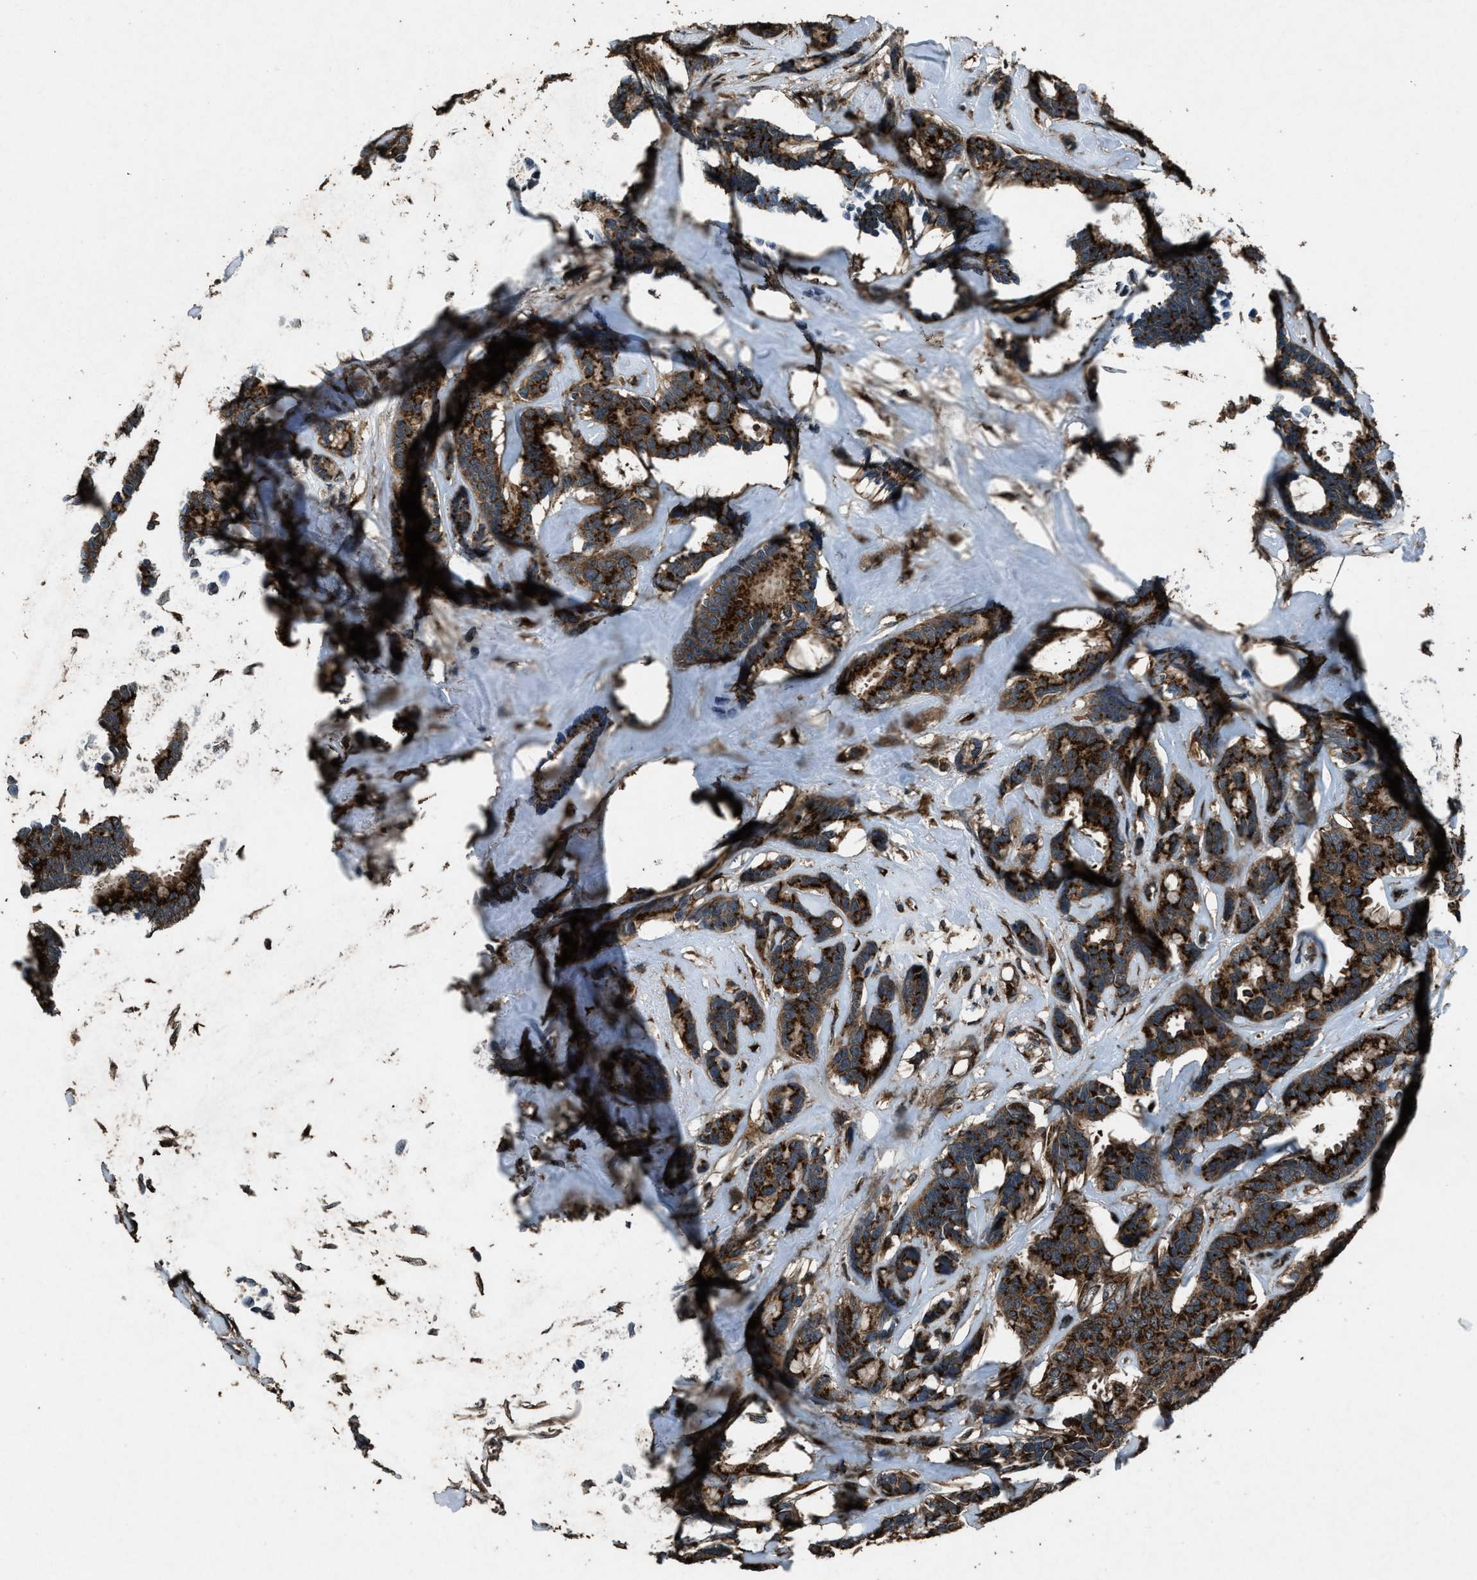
{"staining": {"intensity": "strong", "quantity": ">75%", "location": "cytoplasmic/membranous"}, "tissue": "breast cancer", "cell_type": "Tumor cells", "image_type": "cancer", "snomed": [{"axis": "morphology", "description": "Duct carcinoma"}, {"axis": "topography", "description": "Breast"}], "caption": "High-magnification brightfield microscopy of breast invasive ductal carcinoma stained with DAB (3,3'-diaminobenzidine) (brown) and counterstained with hematoxylin (blue). tumor cells exhibit strong cytoplasmic/membranous expression is seen in approximately>75% of cells.", "gene": "SLC38A10", "patient": {"sex": "female", "age": 87}}